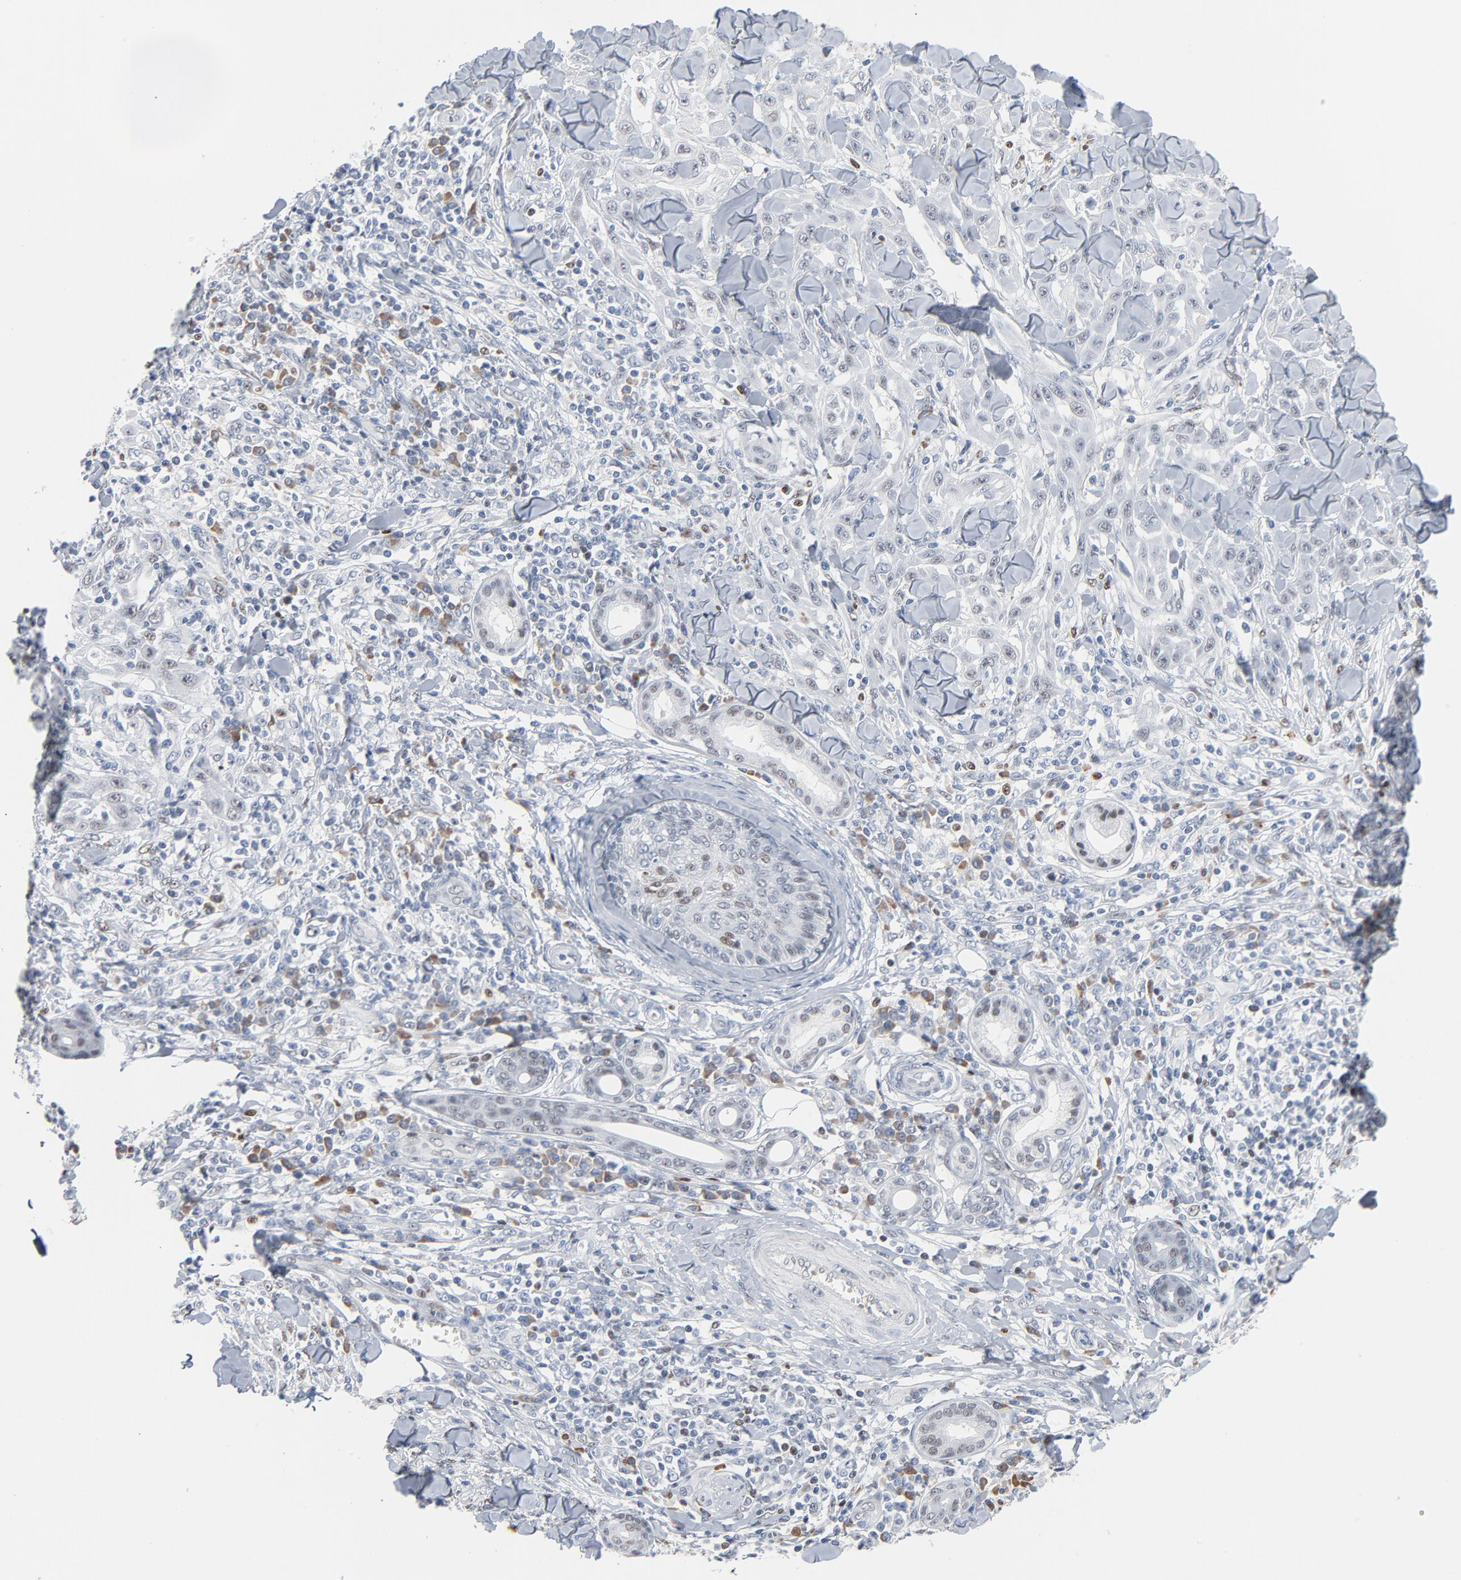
{"staining": {"intensity": "negative", "quantity": "none", "location": "none"}, "tissue": "skin cancer", "cell_type": "Tumor cells", "image_type": "cancer", "snomed": [{"axis": "morphology", "description": "Squamous cell carcinoma, NOS"}, {"axis": "topography", "description": "Skin"}], "caption": "Tumor cells are negative for brown protein staining in skin squamous cell carcinoma.", "gene": "FOXP1", "patient": {"sex": "male", "age": 24}}